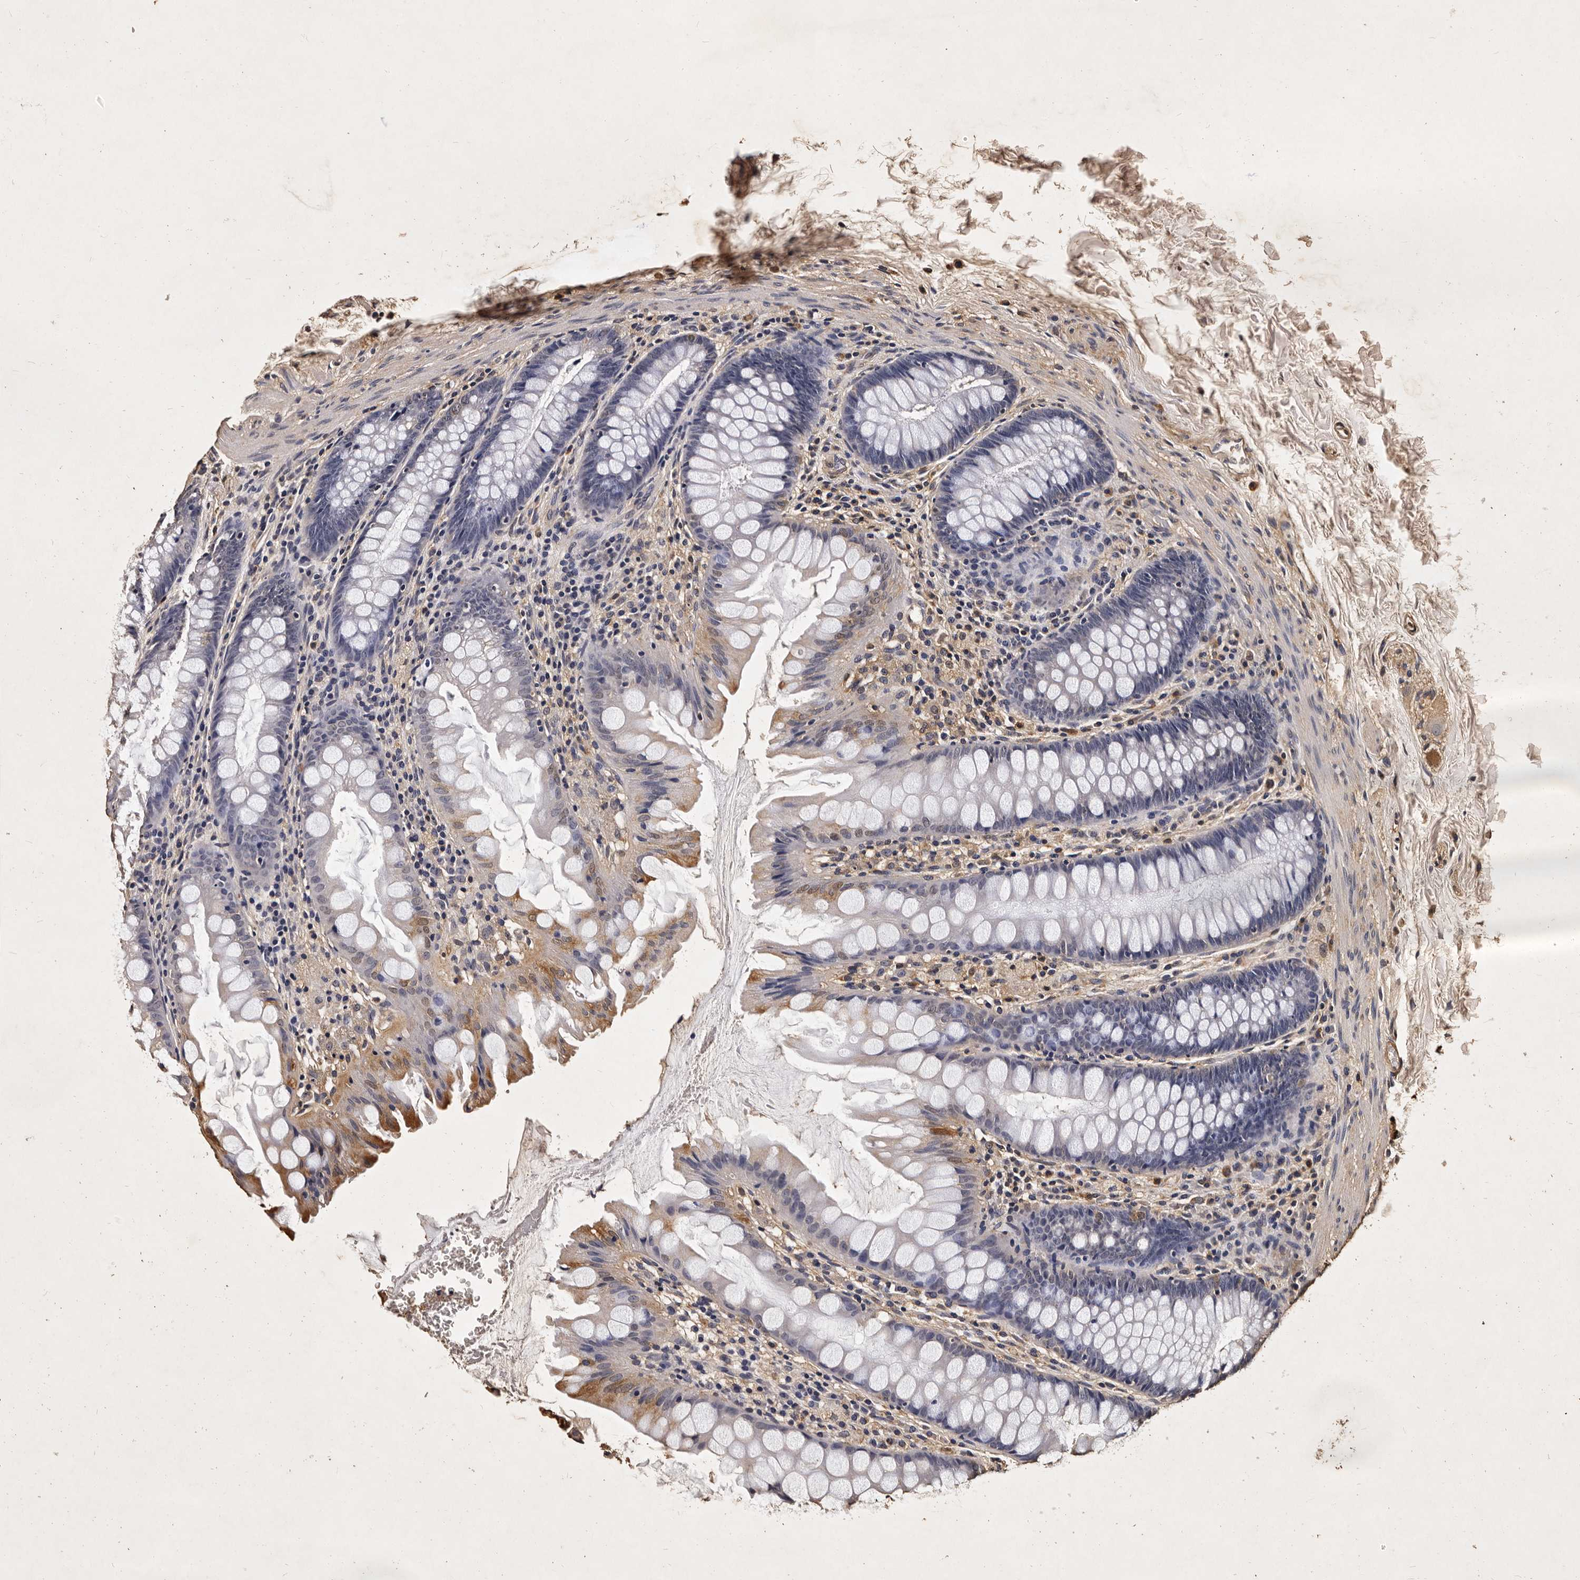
{"staining": {"intensity": "weak", "quantity": ">75%", "location": "cytoplasmic/membranous"}, "tissue": "colon", "cell_type": "Endothelial cells", "image_type": "normal", "snomed": [{"axis": "morphology", "description": "Normal tissue, NOS"}, {"axis": "topography", "description": "Colon"}], "caption": "Protein staining displays weak cytoplasmic/membranous positivity in about >75% of endothelial cells in unremarkable colon. Nuclei are stained in blue.", "gene": "PARS2", "patient": {"sex": "female", "age": 62}}